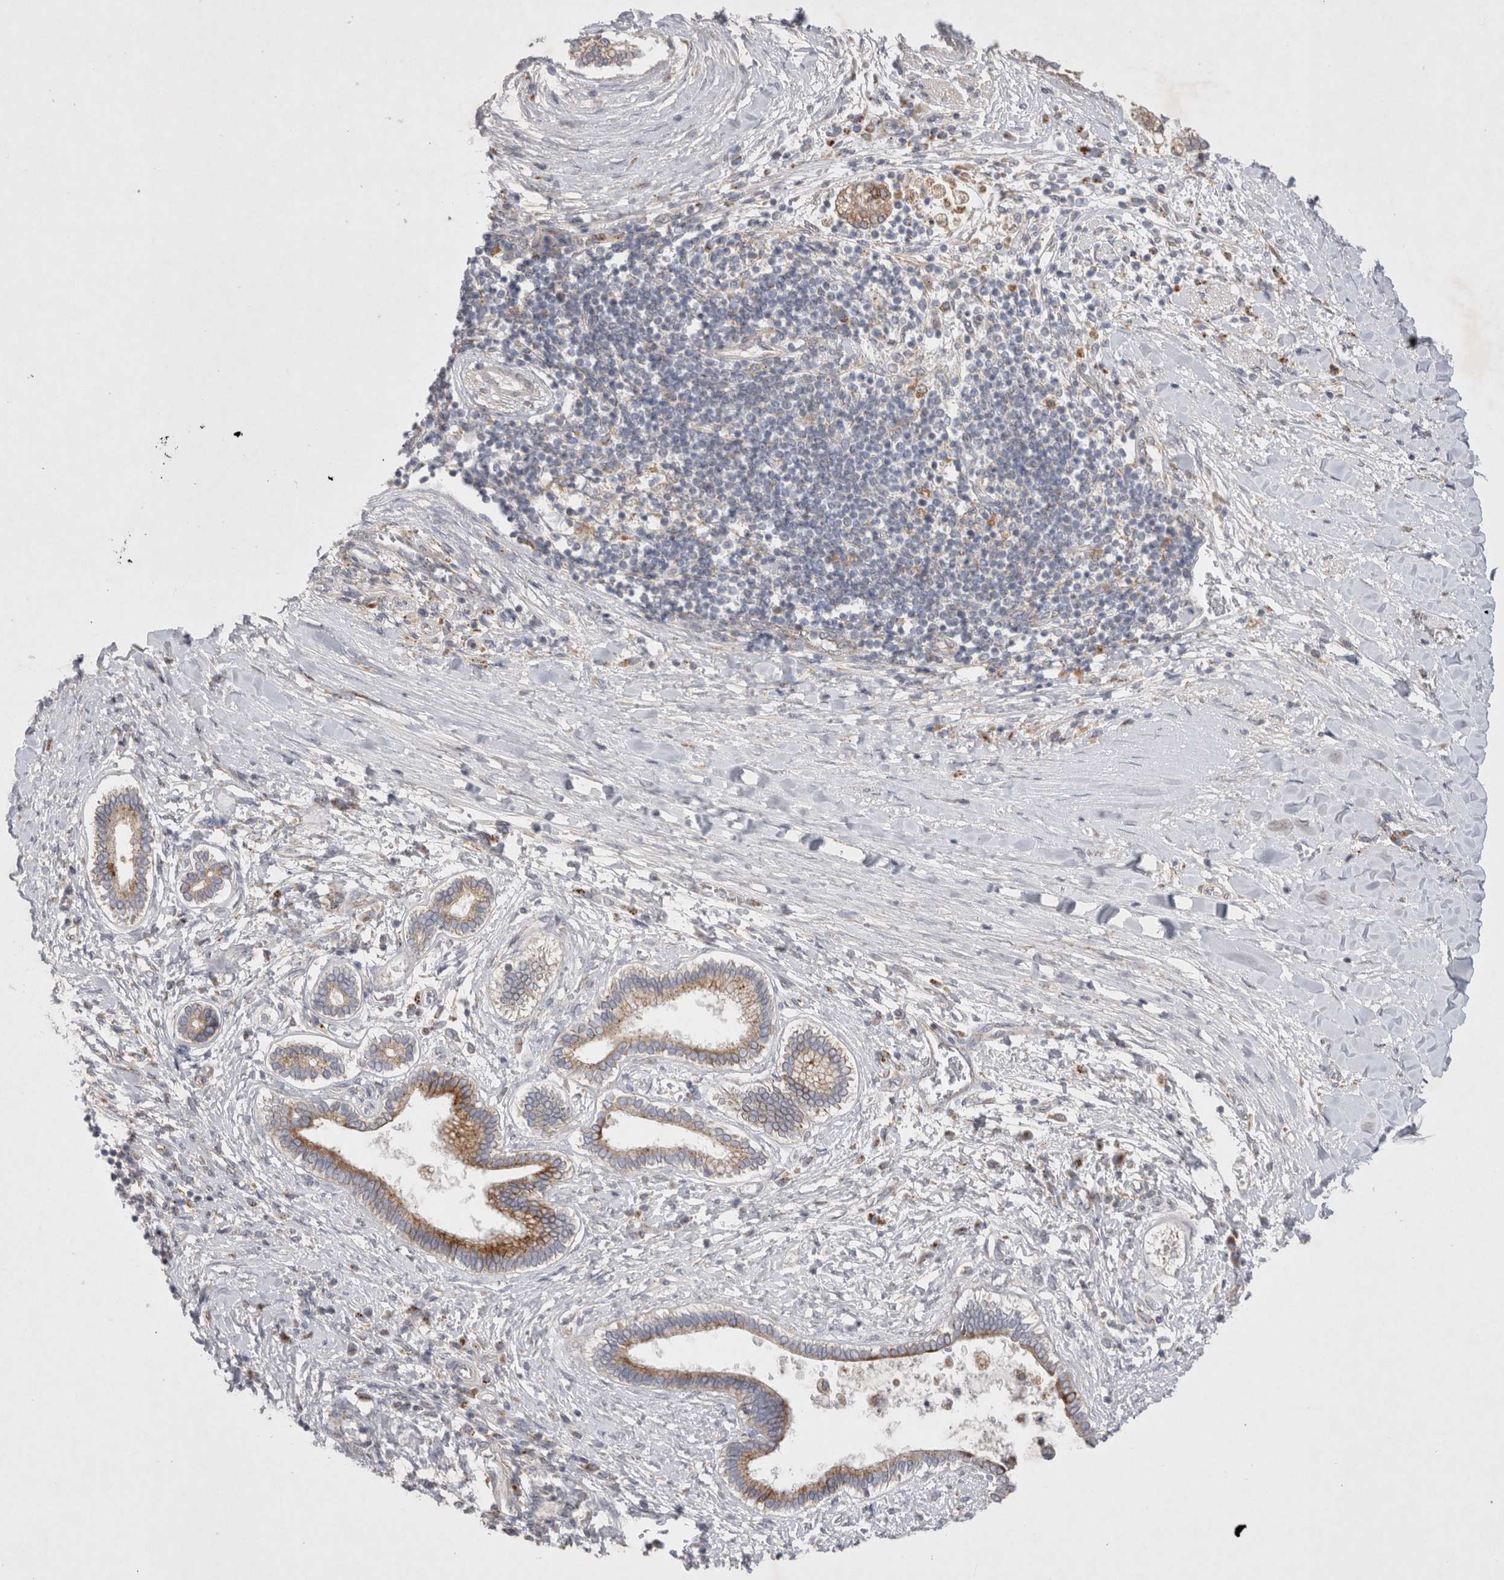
{"staining": {"intensity": "moderate", "quantity": "25%-75%", "location": "cytoplasmic/membranous"}, "tissue": "liver cancer", "cell_type": "Tumor cells", "image_type": "cancer", "snomed": [{"axis": "morphology", "description": "Cholangiocarcinoma"}, {"axis": "topography", "description": "Liver"}], "caption": "Tumor cells display medium levels of moderate cytoplasmic/membranous expression in about 25%-75% of cells in human liver cancer.", "gene": "NPC1", "patient": {"sex": "male", "age": 50}}